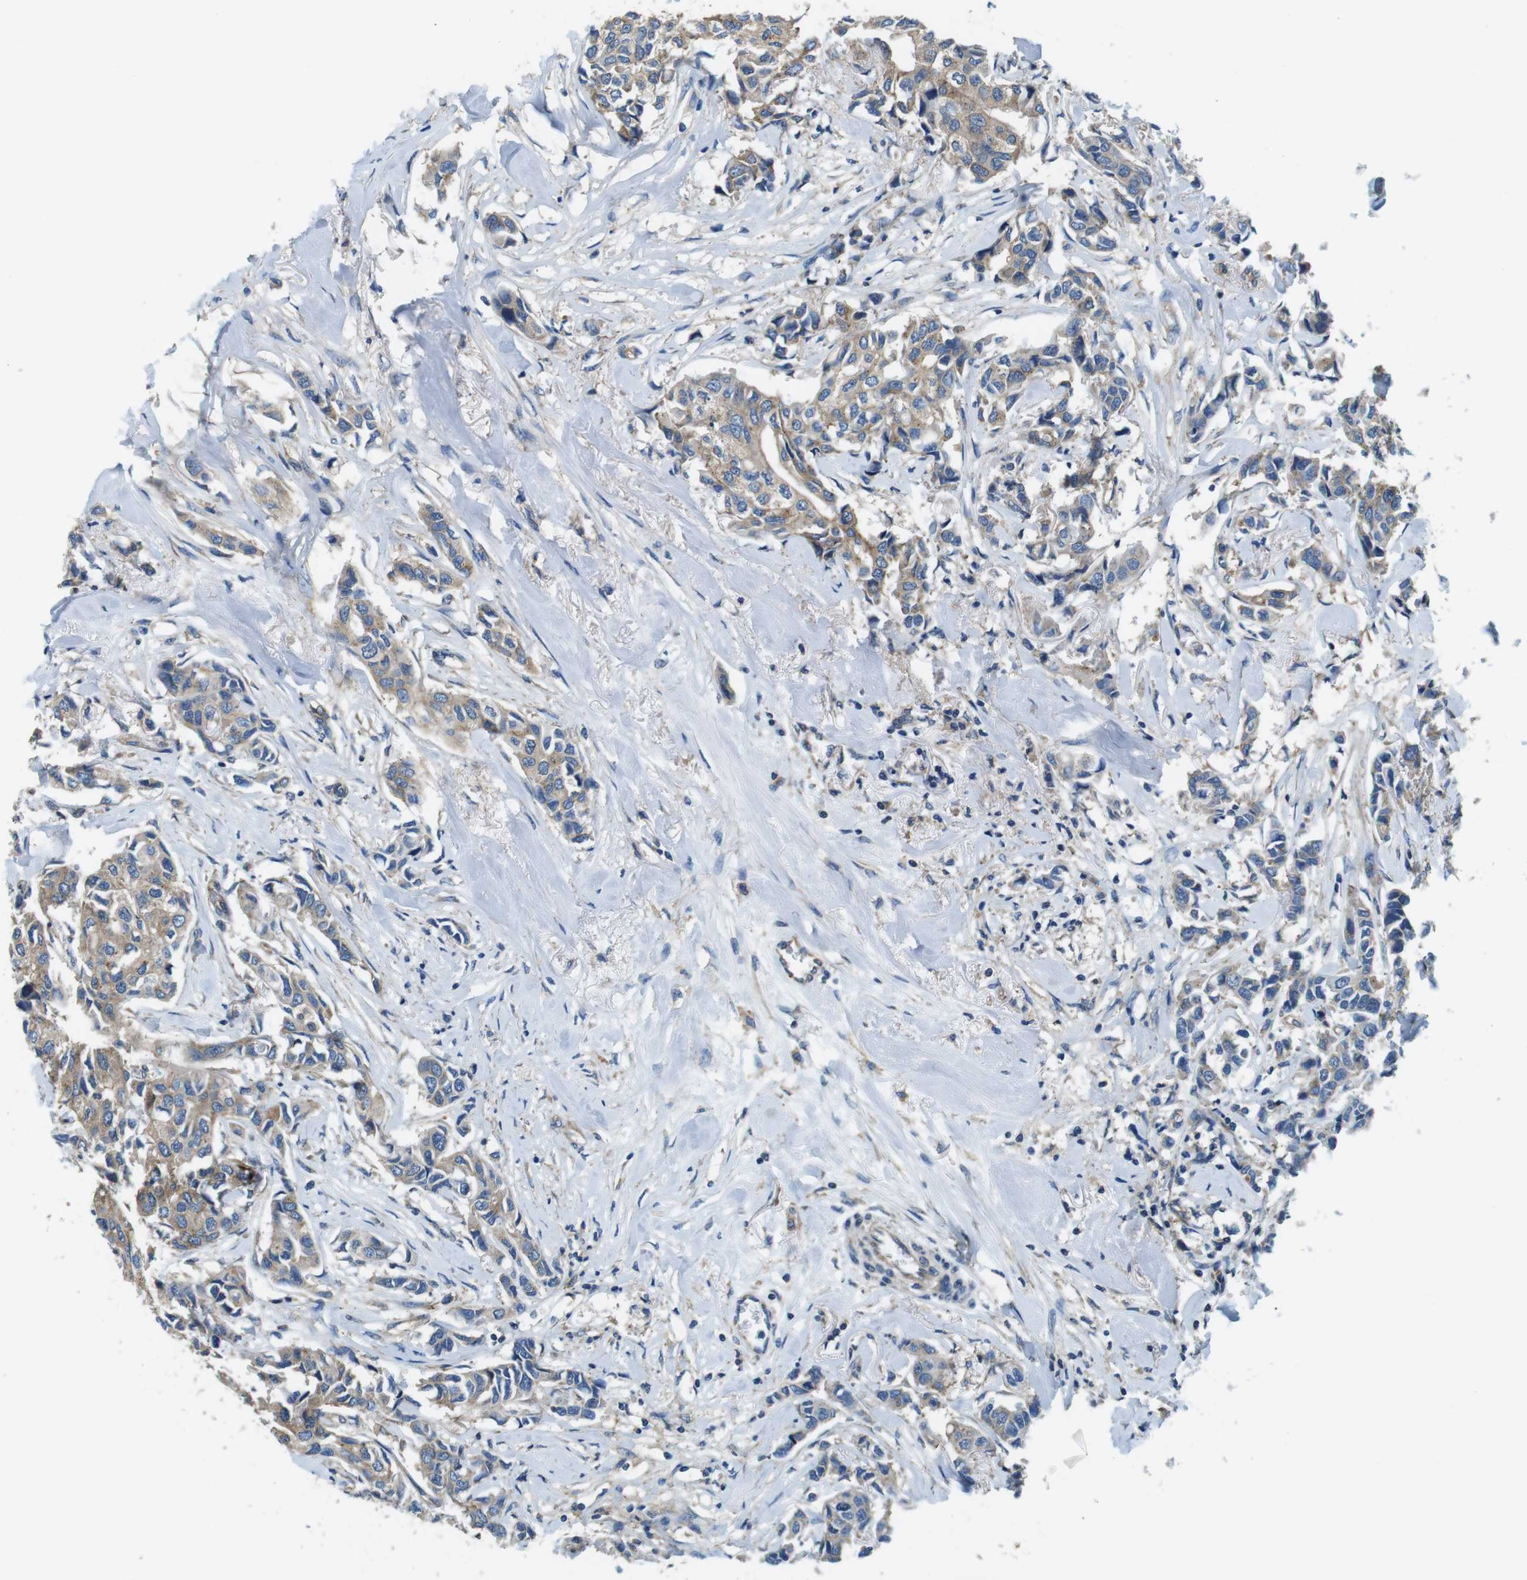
{"staining": {"intensity": "weak", "quantity": ">75%", "location": "cytoplasmic/membranous"}, "tissue": "breast cancer", "cell_type": "Tumor cells", "image_type": "cancer", "snomed": [{"axis": "morphology", "description": "Duct carcinoma"}, {"axis": "topography", "description": "Breast"}], "caption": "Immunohistochemistry (IHC) image of neoplastic tissue: breast cancer stained using IHC demonstrates low levels of weak protein expression localized specifically in the cytoplasmic/membranous of tumor cells, appearing as a cytoplasmic/membranous brown color.", "gene": "DENND4C", "patient": {"sex": "female", "age": 80}}